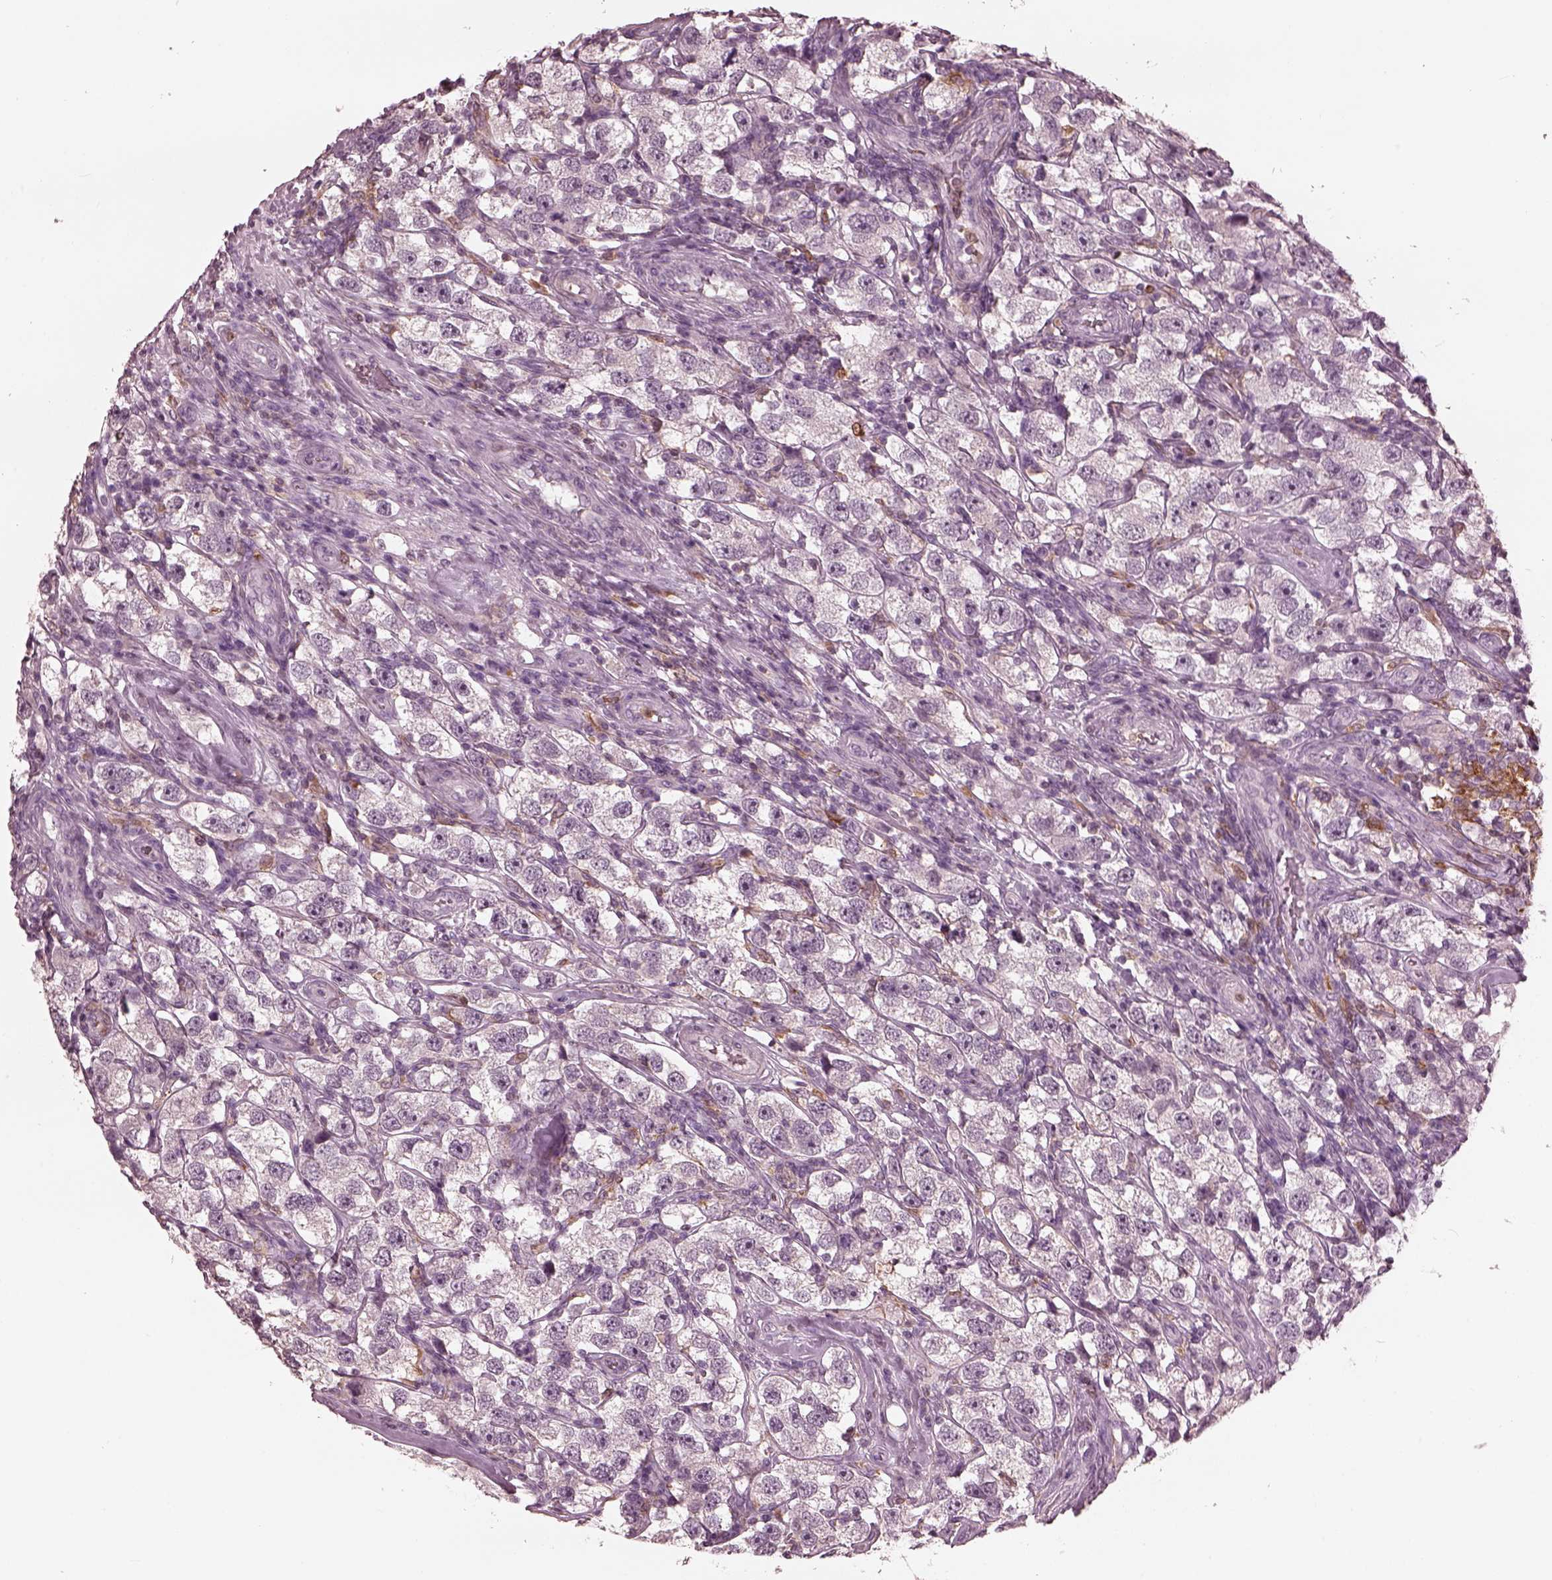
{"staining": {"intensity": "negative", "quantity": "none", "location": "none"}, "tissue": "testis cancer", "cell_type": "Tumor cells", "image_type": "cancer", "snomed": [{"axis": "morphology", "description": "Seminoma, NOS"}, {"axis": "topography", "description": "Testis"}], "caption": "Immunohistochemical staining of human testis seminoma shows no significant positivity in tumor cells. (Brightfield microscopy of DAB IHC at high magnification).", "gene": "PSTPIP2", "patient": {"sex": "male", "age": 26}}